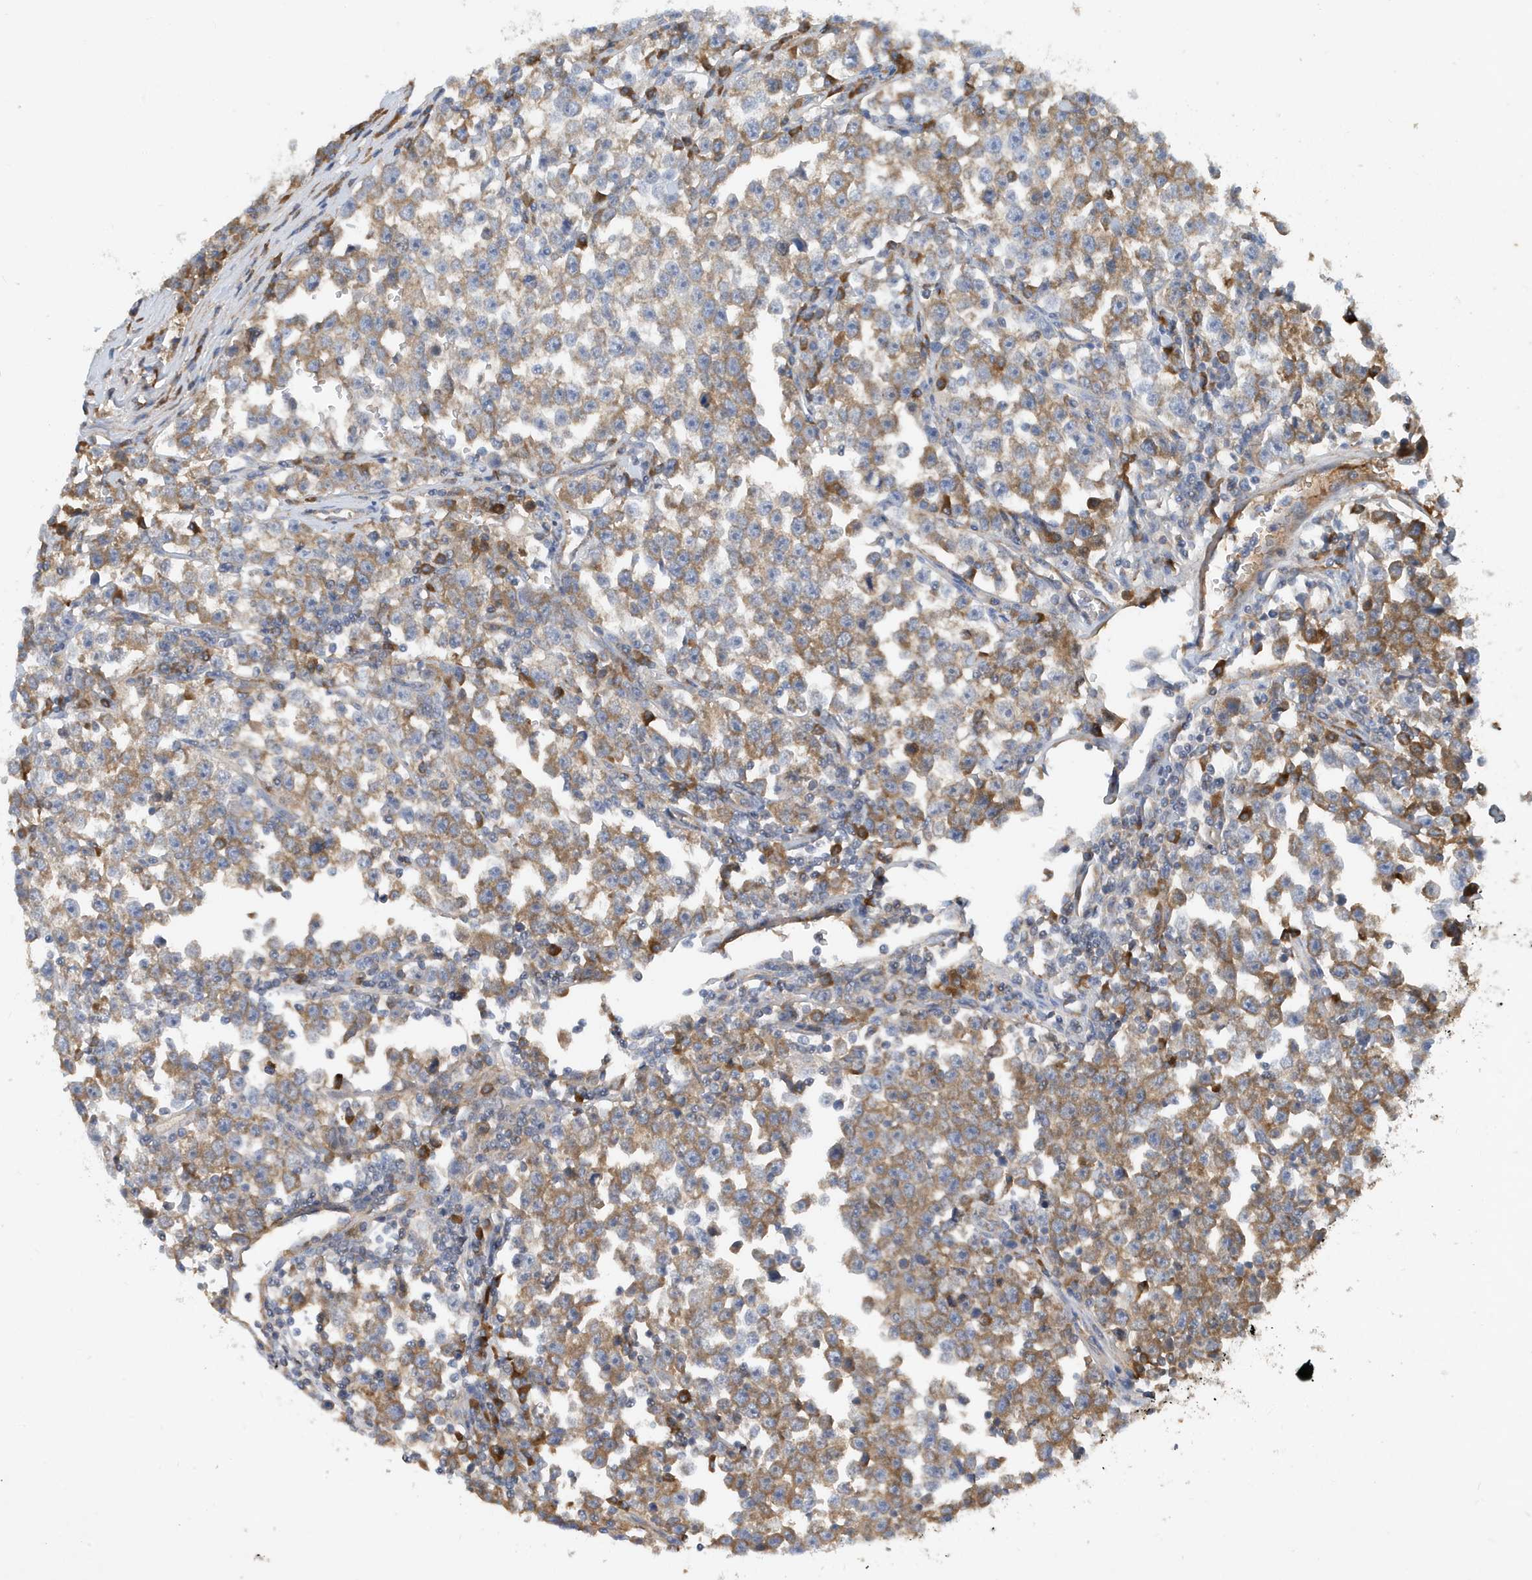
{"staining": {"intensity": "moderate", "quantity": "25%-75%", "location": "cytoplasmic/membranous"}, "tissue": "testis cancer", "cell_type": "Tumor cells", "image_type": "cancer", "snomed": [{"axis": "morphology", "description": "Normal tissue, NOS"}, {"axis": "morphology", "description": "Seminoma, NOS"}, {"axis": "topography", "description": "Testis"}], "caption": "IHC image of testis seminoma stained for a protein (brown), which reveals medium levels of moderate cytoplasmic/membranous expression in approximately 25%-75% of tumor cells.", "gene": "STK19", "patient": {"sex": "male", "age": 43}}